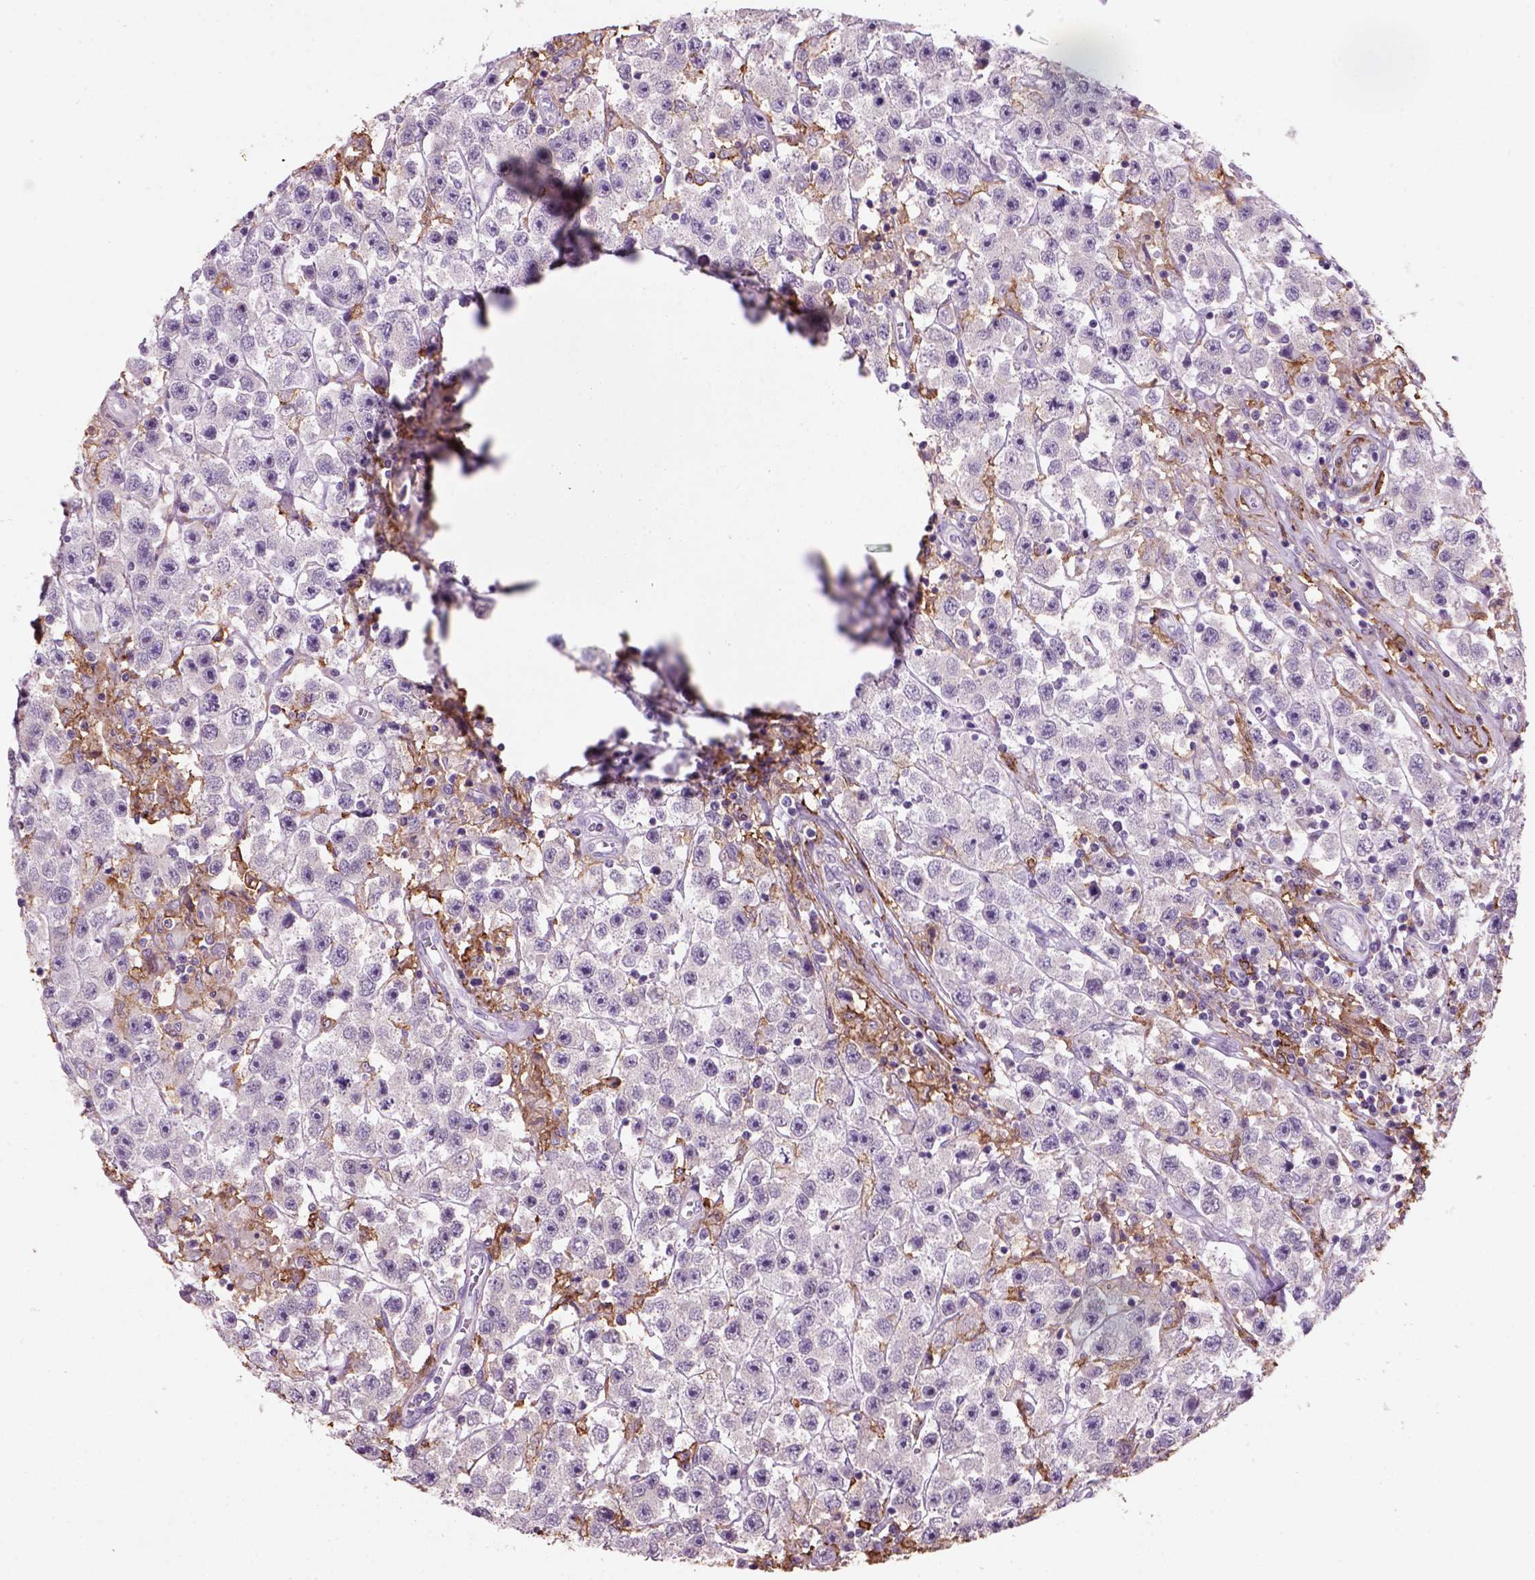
{"staining": {"intensity": "negative", "quantity": "none", "location": "none"}, "tissue": "testis cancer", "cell_type": "Tumor cells", "image_type": "cancer", "snomed": [{"axis": "morphology", "description": "Seminoma, NOS"}, {"axis": "topography", "description": "Testis"}], "caption": "IHC histopathology image of neoplastic tissue: testis cancer (seminoma) stained with DAB demonstrates no significant protein positivity in tumor cells.", "gene": "CD14", "patient": {"sex": "male", "age": 45}}